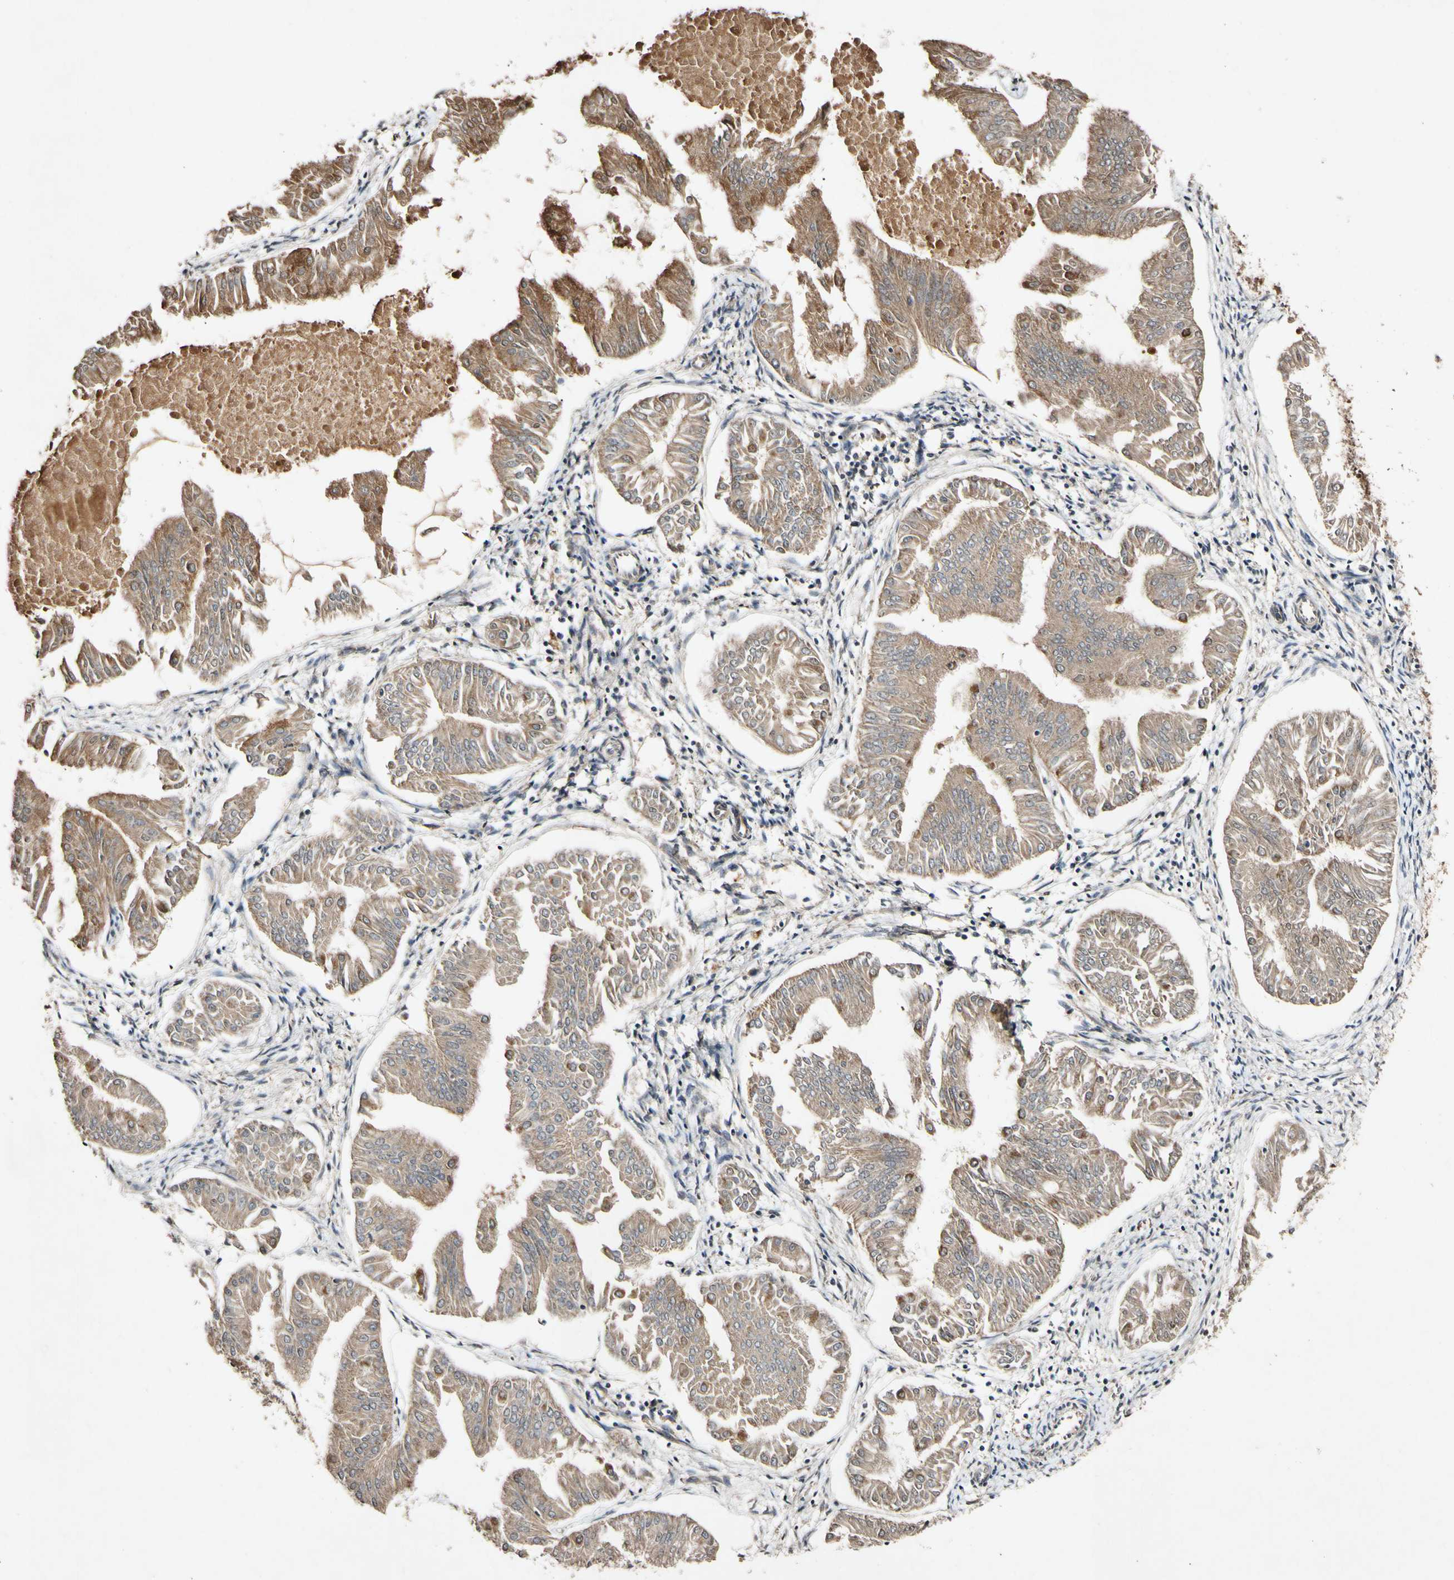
{"staining": {"intensity": "moderate", "quantity": ">75%", "location": "cytoplasmic/membranous"}, "tissue": "endometrial cancer", "cell_type": "Tumor cells", "image_type": "cancer", "snomed": [{"axis": "morphology", "description": "Adenocarcinoma, NOS"}, {"axis": "topography", "description": "Endometrium"}], "caption": "Adenocarcinoma (endometrial) was stained to show a protein in brown. There is medium levels of moderate cytoplasmic/membranous positivity in about >75% of tumor cells.", "gene": "PLAT", "patient": {"sex": "female", "age": 53}}